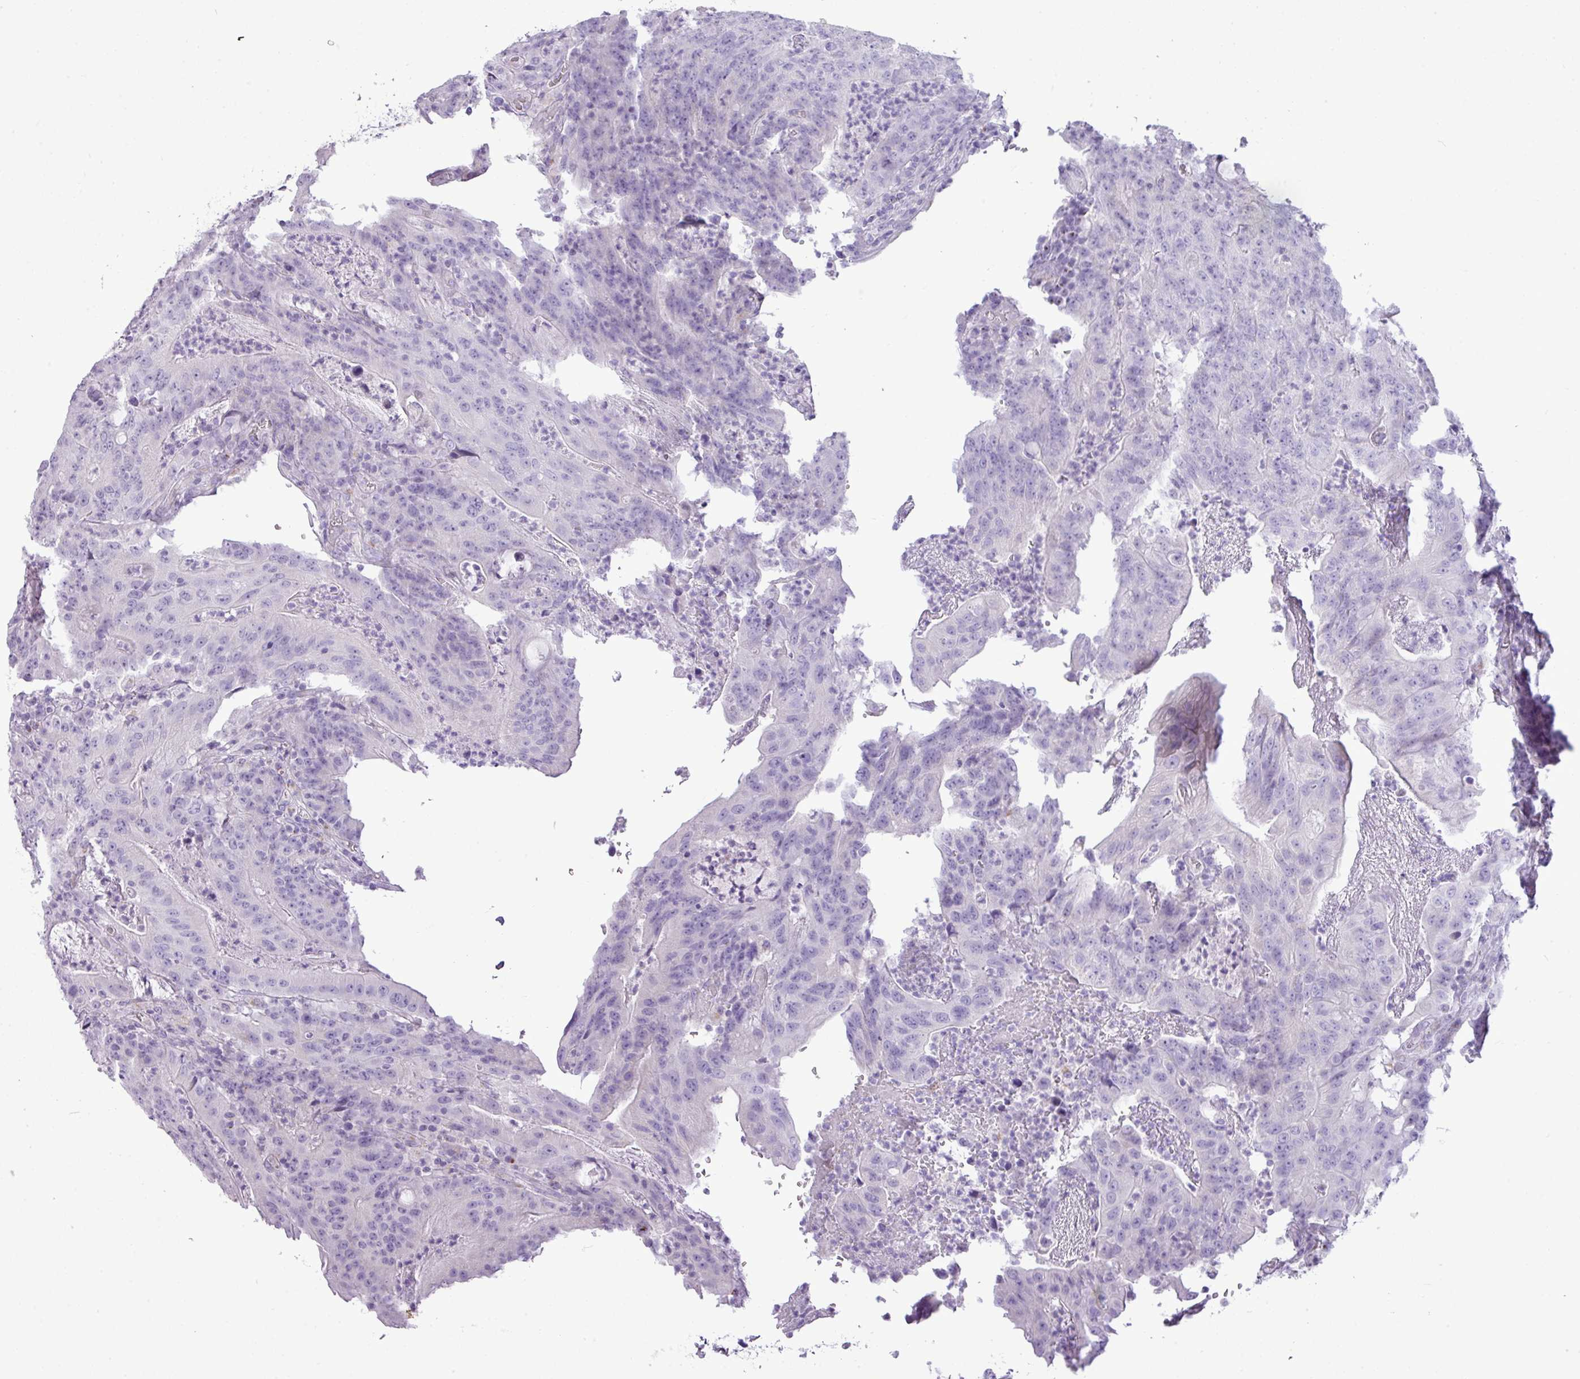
{"staining": {"intensity": "negative", "quantity": "none", "location": "none"}, "tissue": "colorectal cancer", "cell_type": "Tumor cells", "image_type": "cancer", "snomed": [{"axis": "morphology", "description": "Adenocarcinoma, NOS"}, {"axis": "topography", "description": "Colon"}], "caption": "Image shows no significant protein positivity in tumor cells of colorectal cancer.", "gene": "FAM43A", "patient": {"sex": "male", "age": 83}}